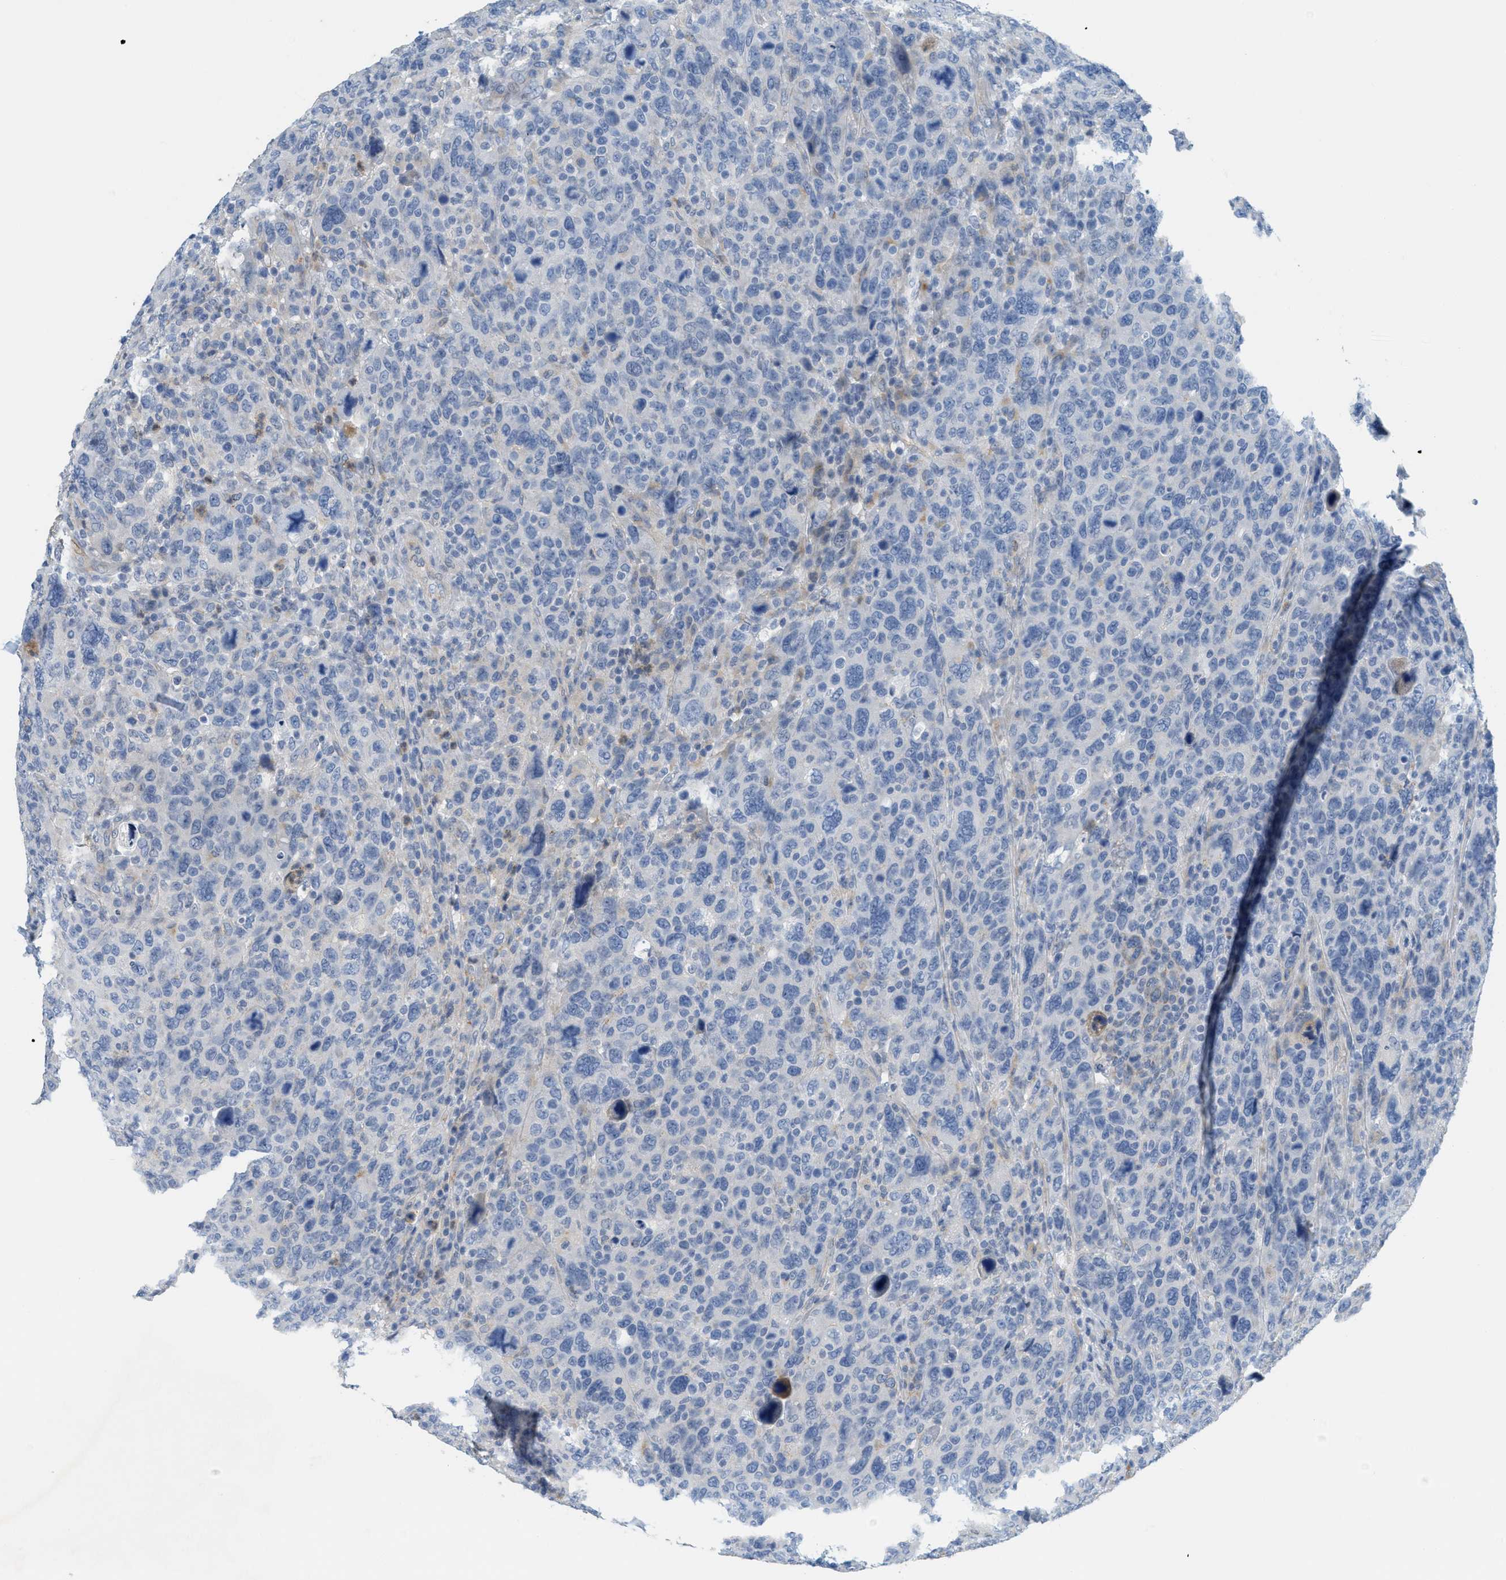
{"staining": {"intensity": "negative", "quantity": "none", "location": "none"}, "tissue": "breast cancer", "cell_type": "Tumor cells", "image_type": "cancer", "snomed": [{"axis": "morphology", "description": "Duct carcinoma"}, {"axis": "topography", "description": "Breast"}], "caption": "Protein analysis of breast infiltrating ductal carcinoma reveals no significant staining in tumor cells.", "gene": "CRB3", "patient": {"sex": "female", "age": 37}}